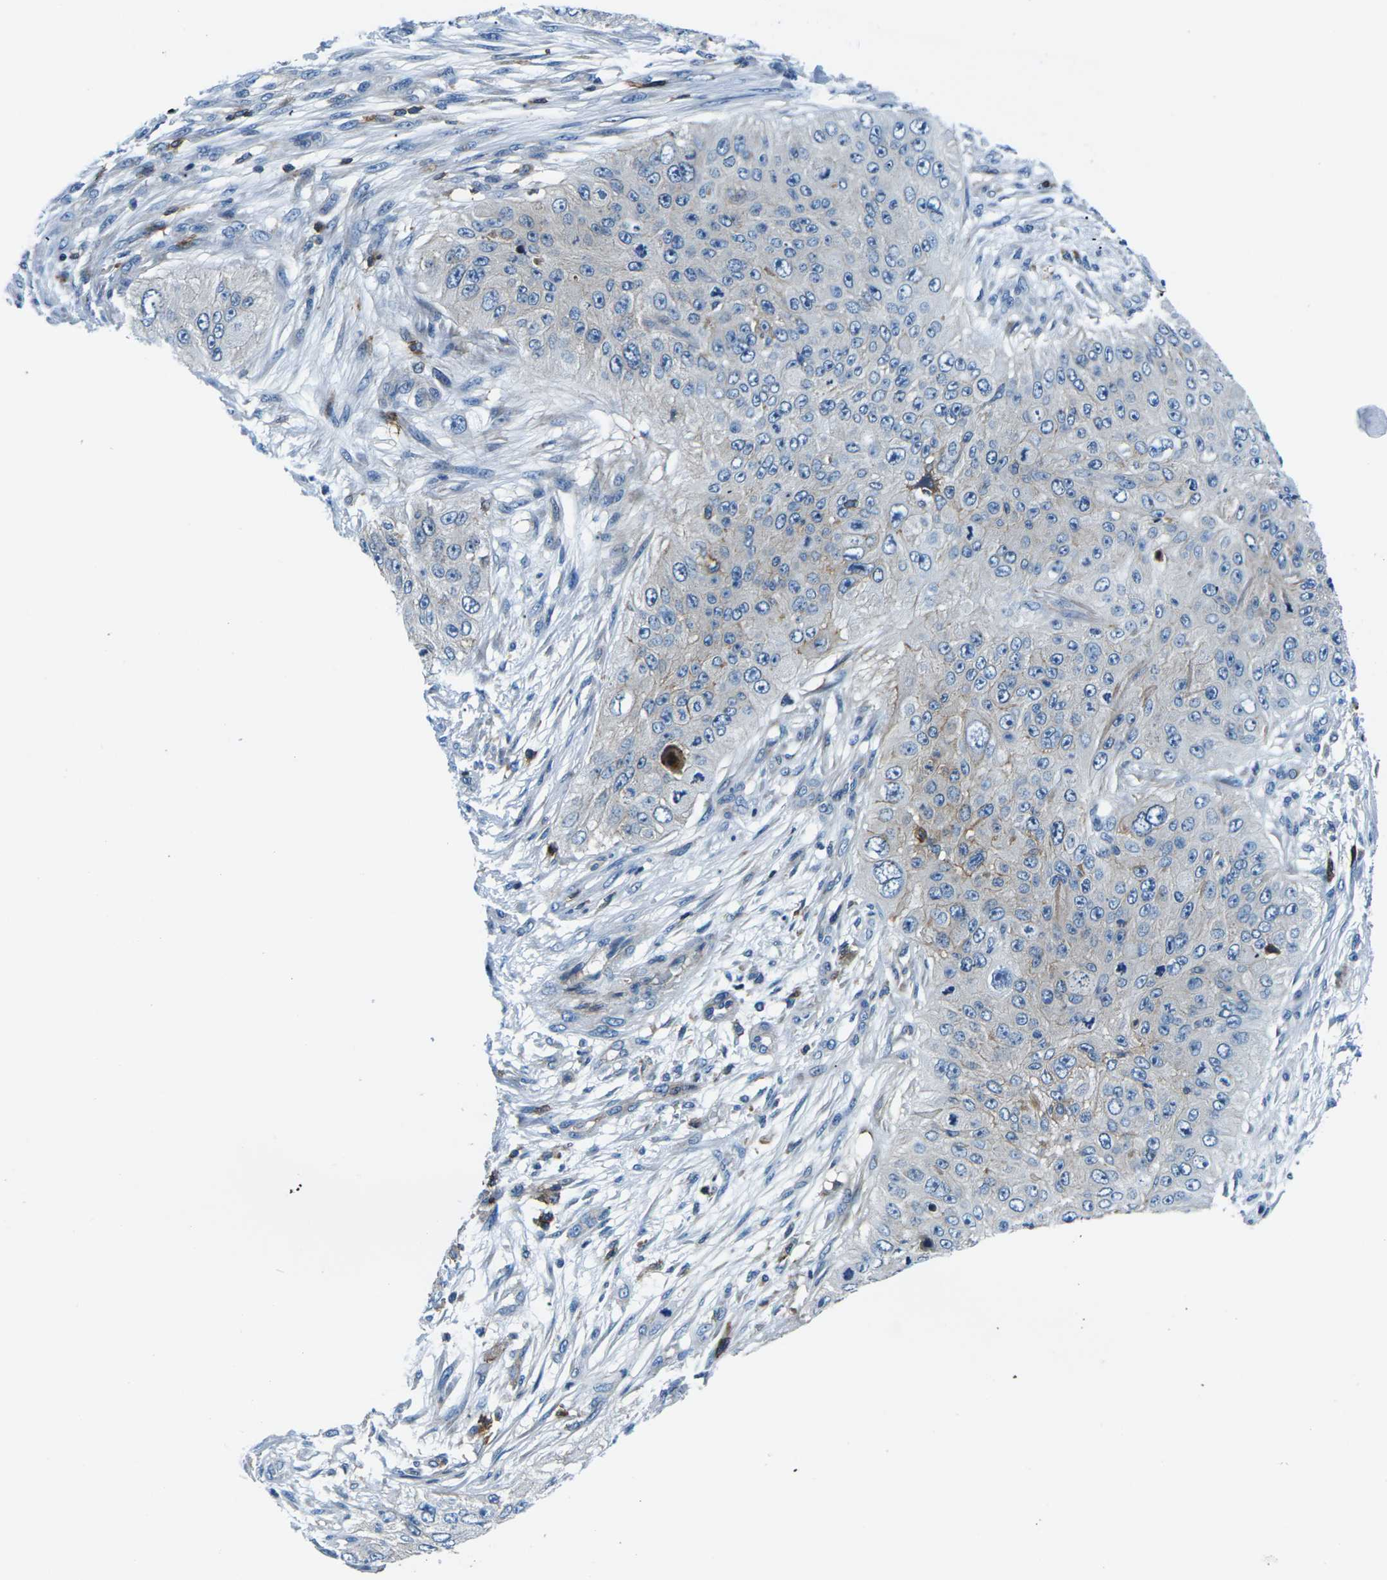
{"staining": {"intensity": "weak", "quantity": ">75%", "location": "cytoplasmic/membranous"}, "tissue": "skin cancer", "cell_type": "Tumor cells", "image_type": "cancer", "snomed": [{"axis": "morphology", "description": "Squamous cell carcinoma, NOS"}, {"axis": "topography", "description": "Skin"}], "caption": "An image of squamous cell carcinoma (skin) stained for a protein shows weak cytoplasmic/membranous brown staining in tumor cells.", "gene": "SOCS4", "patient": {"sex": "female", "age": 80}}